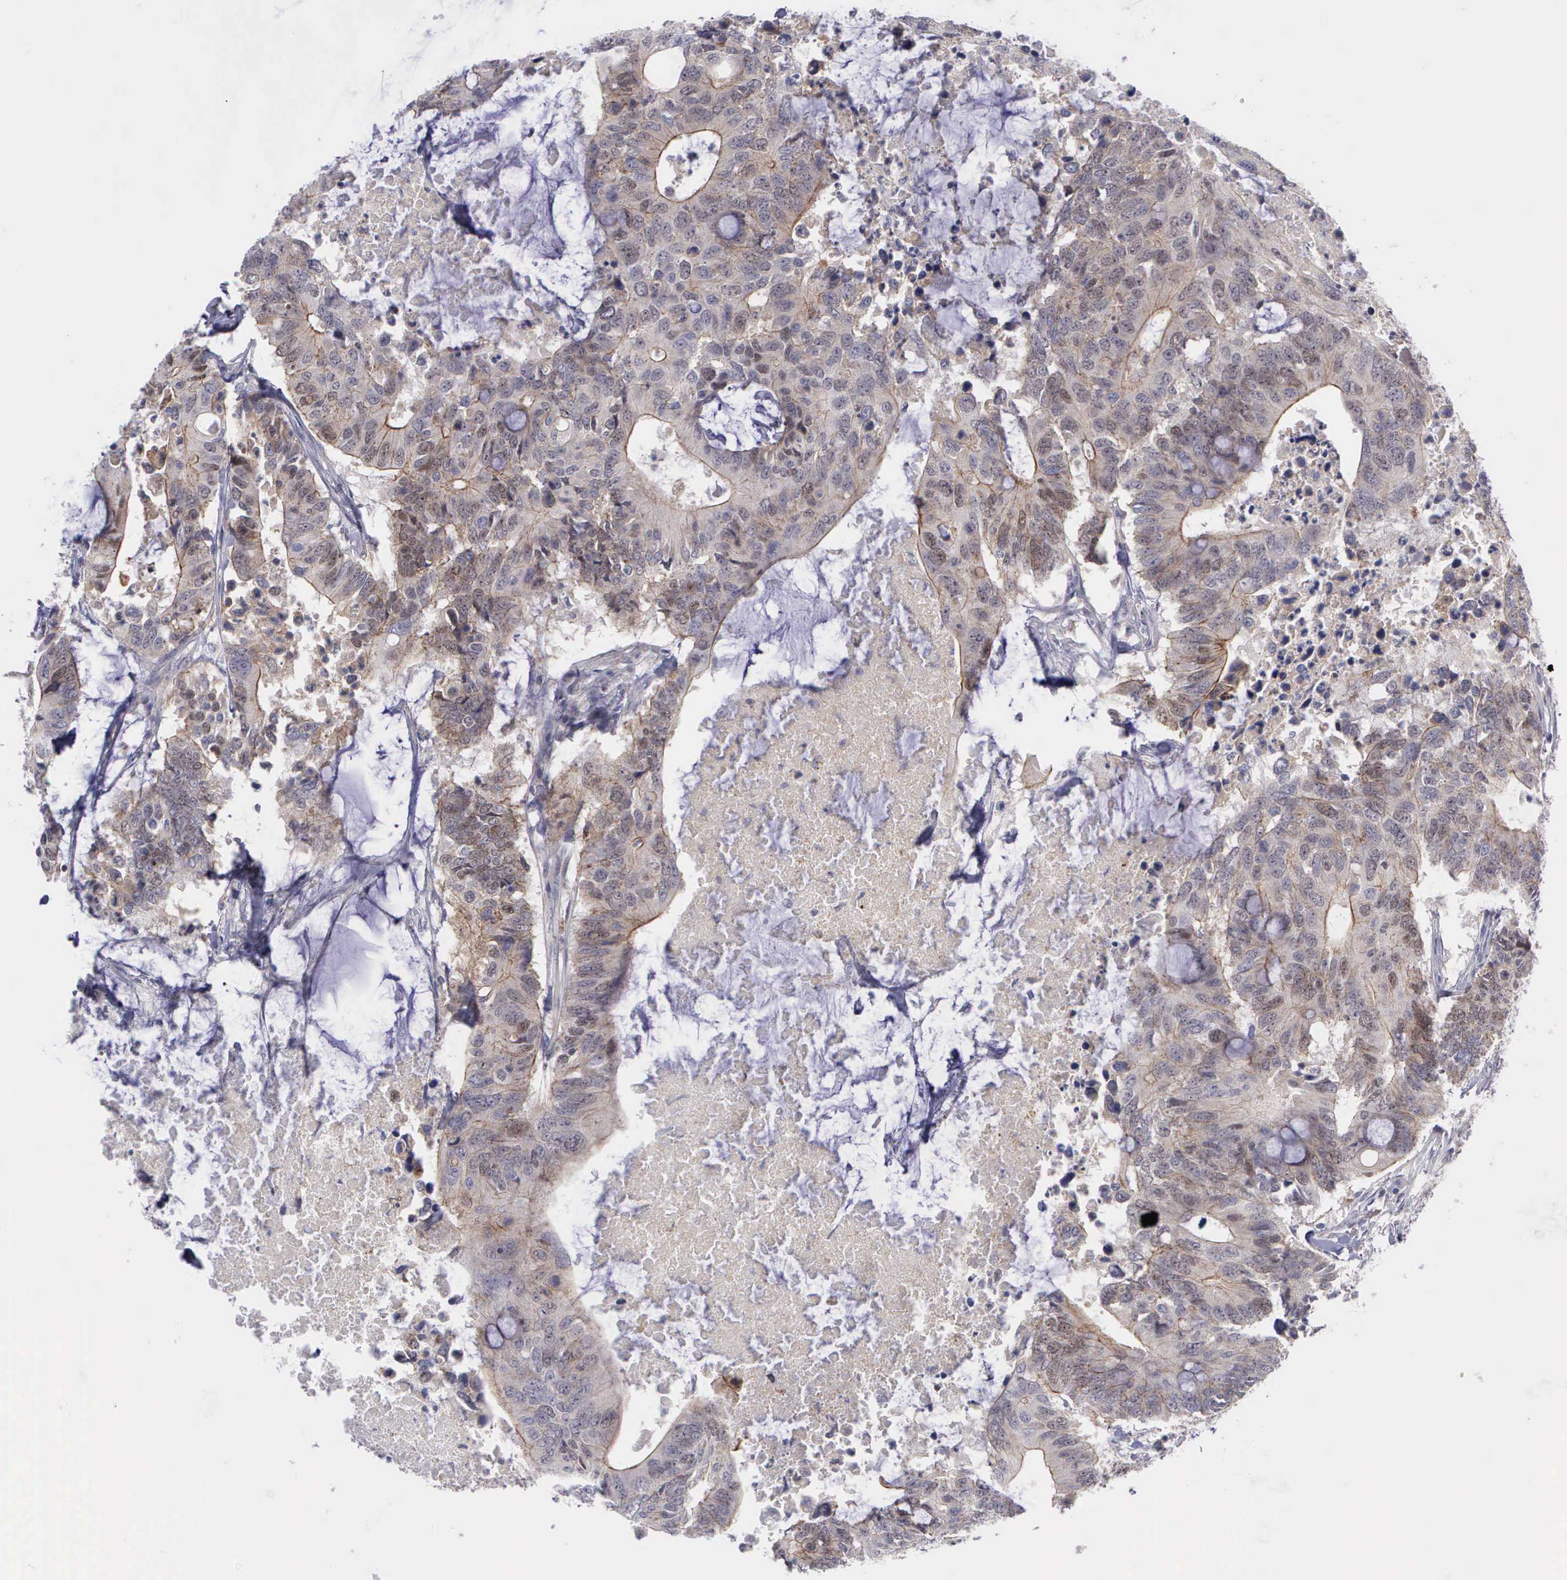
{"staining": {"intensity": "weak", "quantity": "25%-75%", "location": "cytoplasmic/membranous,nuclear"}, "tissue": "colorectal cancer", "cell_type": "Tumor cells", "image_type": "cancer", "snomed": [{"axis": "morphology", "description": "Adenocarcinoma, NOS"}, {"axis": "topography", "description": "Colon"}], "caption": "Adenocarcinoma (colorectal) stained with IHC exhibits weak cytoplasmic/membranous and nuclear positivity in approximately 25%-75% of tumor cells.", "gene": "MICAL3", "patient": {"sex": "male", "age": 71}}